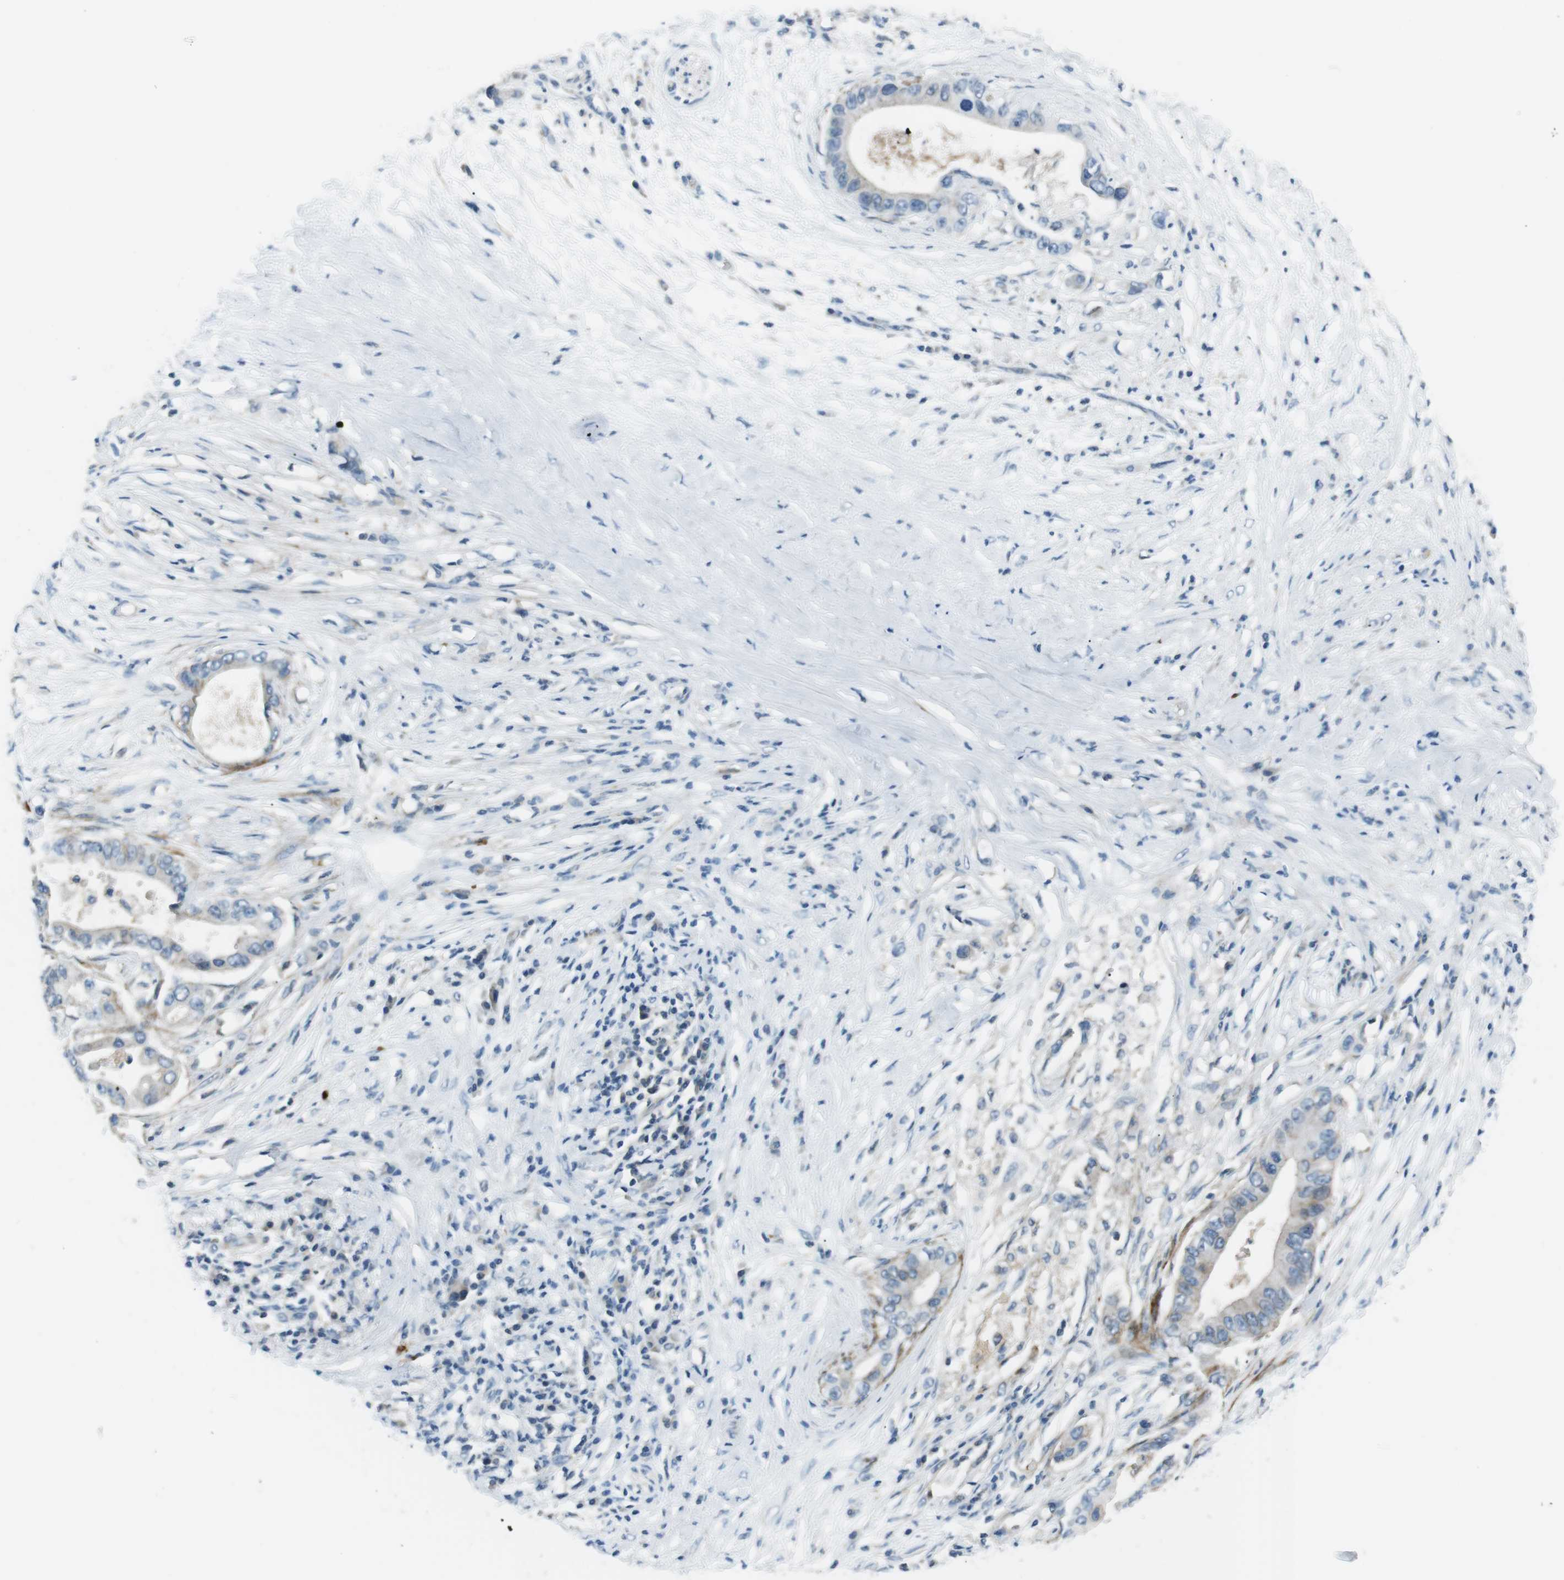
{"staining": {"intensity": "negative", "quantity": "none", "location": "none"}, "tissue": "pancreatic cancer", "cell_type": "Tumor cells", "image_type": "cancer", "snomed": [{"axis": "morphology", "description": "Adenocarcinoma, NOS"}, {"axis": "topography", "description": "Pancreas"}], "caption": "Tumor cells are negative for protein expression in human pancreatic cancer (adenocarcinoma). The staining was performed using DAB (3,3'-diaminobenzidine) to visualize the protein expression in brown, while the nuclei were stained in blue with hematoxylin (Magnification: 20x).", "gene": "ARVCF", "patient": {"sex": "male", "age": 77}}